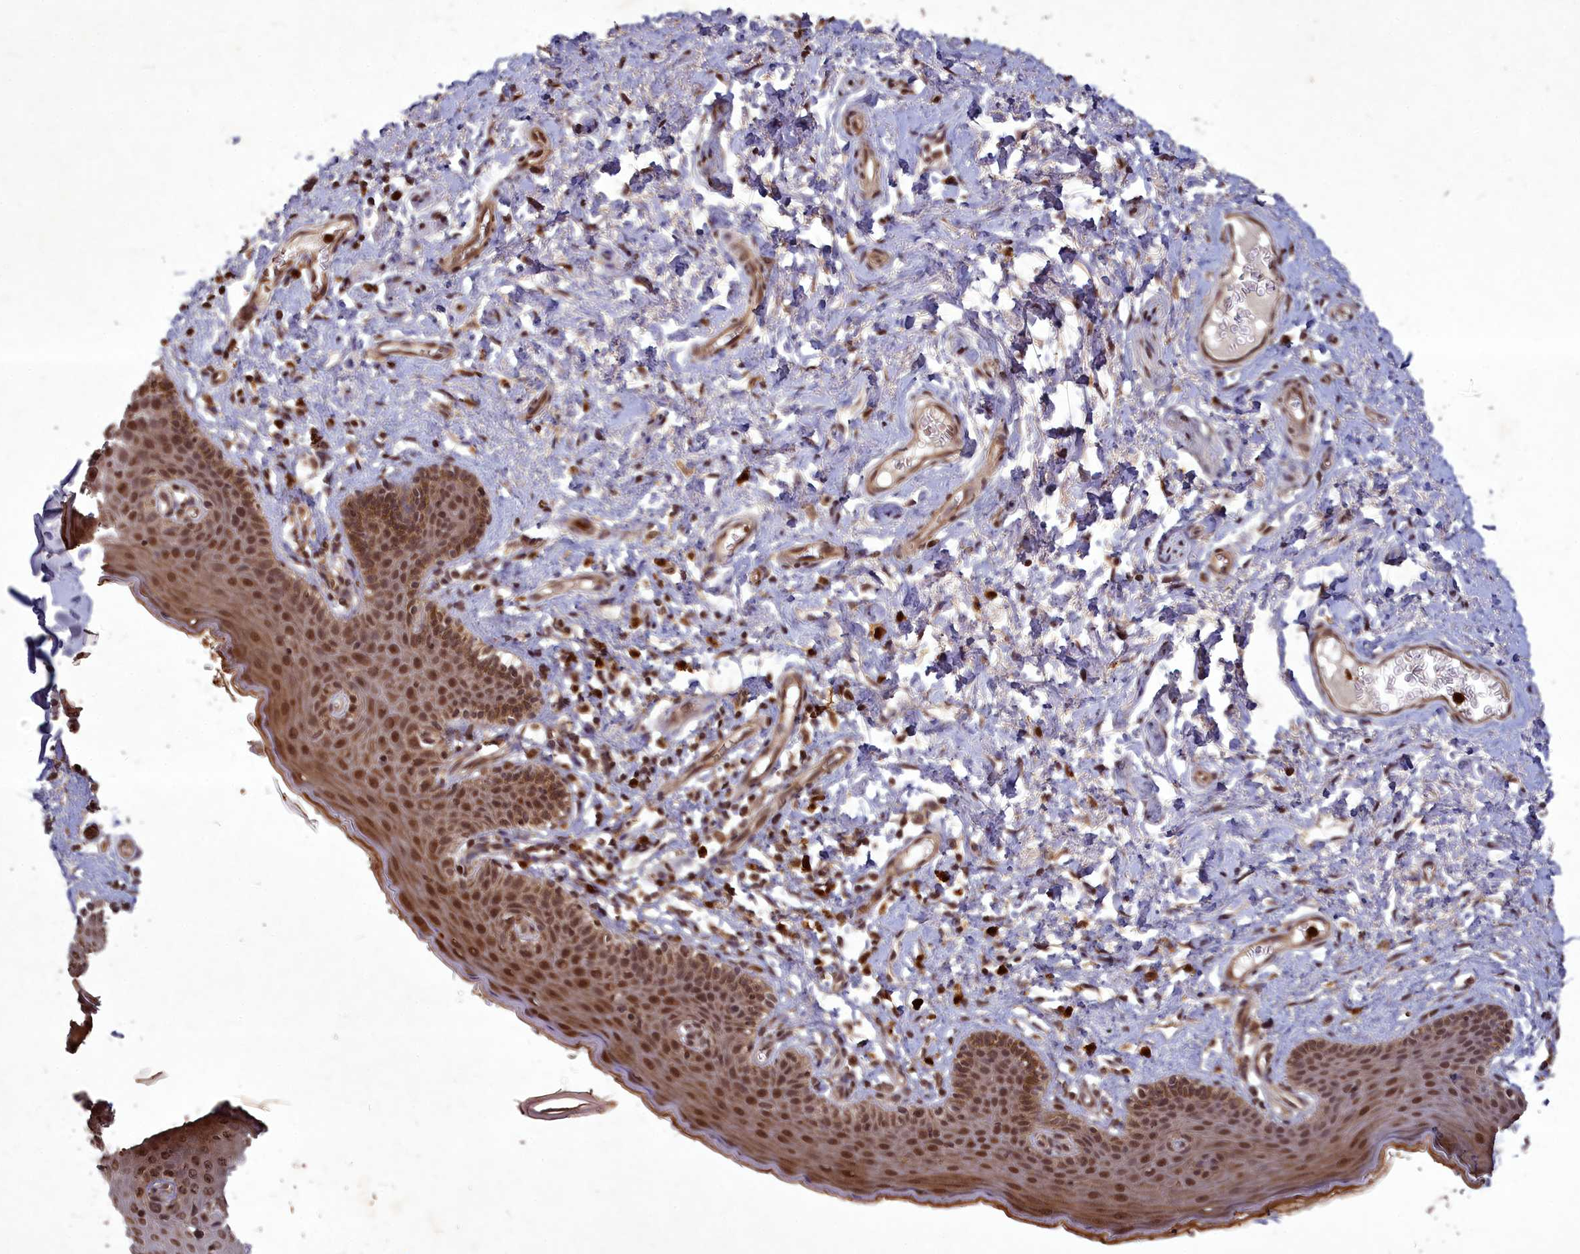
{"staining": {"intensity": "moderate", "quantity": ">75%", "location": "cytoplasmic/membranous,nuclear"}, "tissue": "skin", "cell_type": "Epidermal cells", "image_type": "normal", "snomed": [{"axis": "morphology", "description": "Normal tissue, NOS"}, {"axis": "topography", "description": "Vulva"}], "caption": "Brown immunohistochemical staining in unremarkable skin demonstrates moderate cytoplasmic/membranous,nuclear expression in about >75% of epidermal cells. (Stains: DAB in brown, nuclei in blue, Microscopy: brightfield microscopy at high magnification).", "gene": "SRMS", "patient": {"sex": "female", "age": 66}}